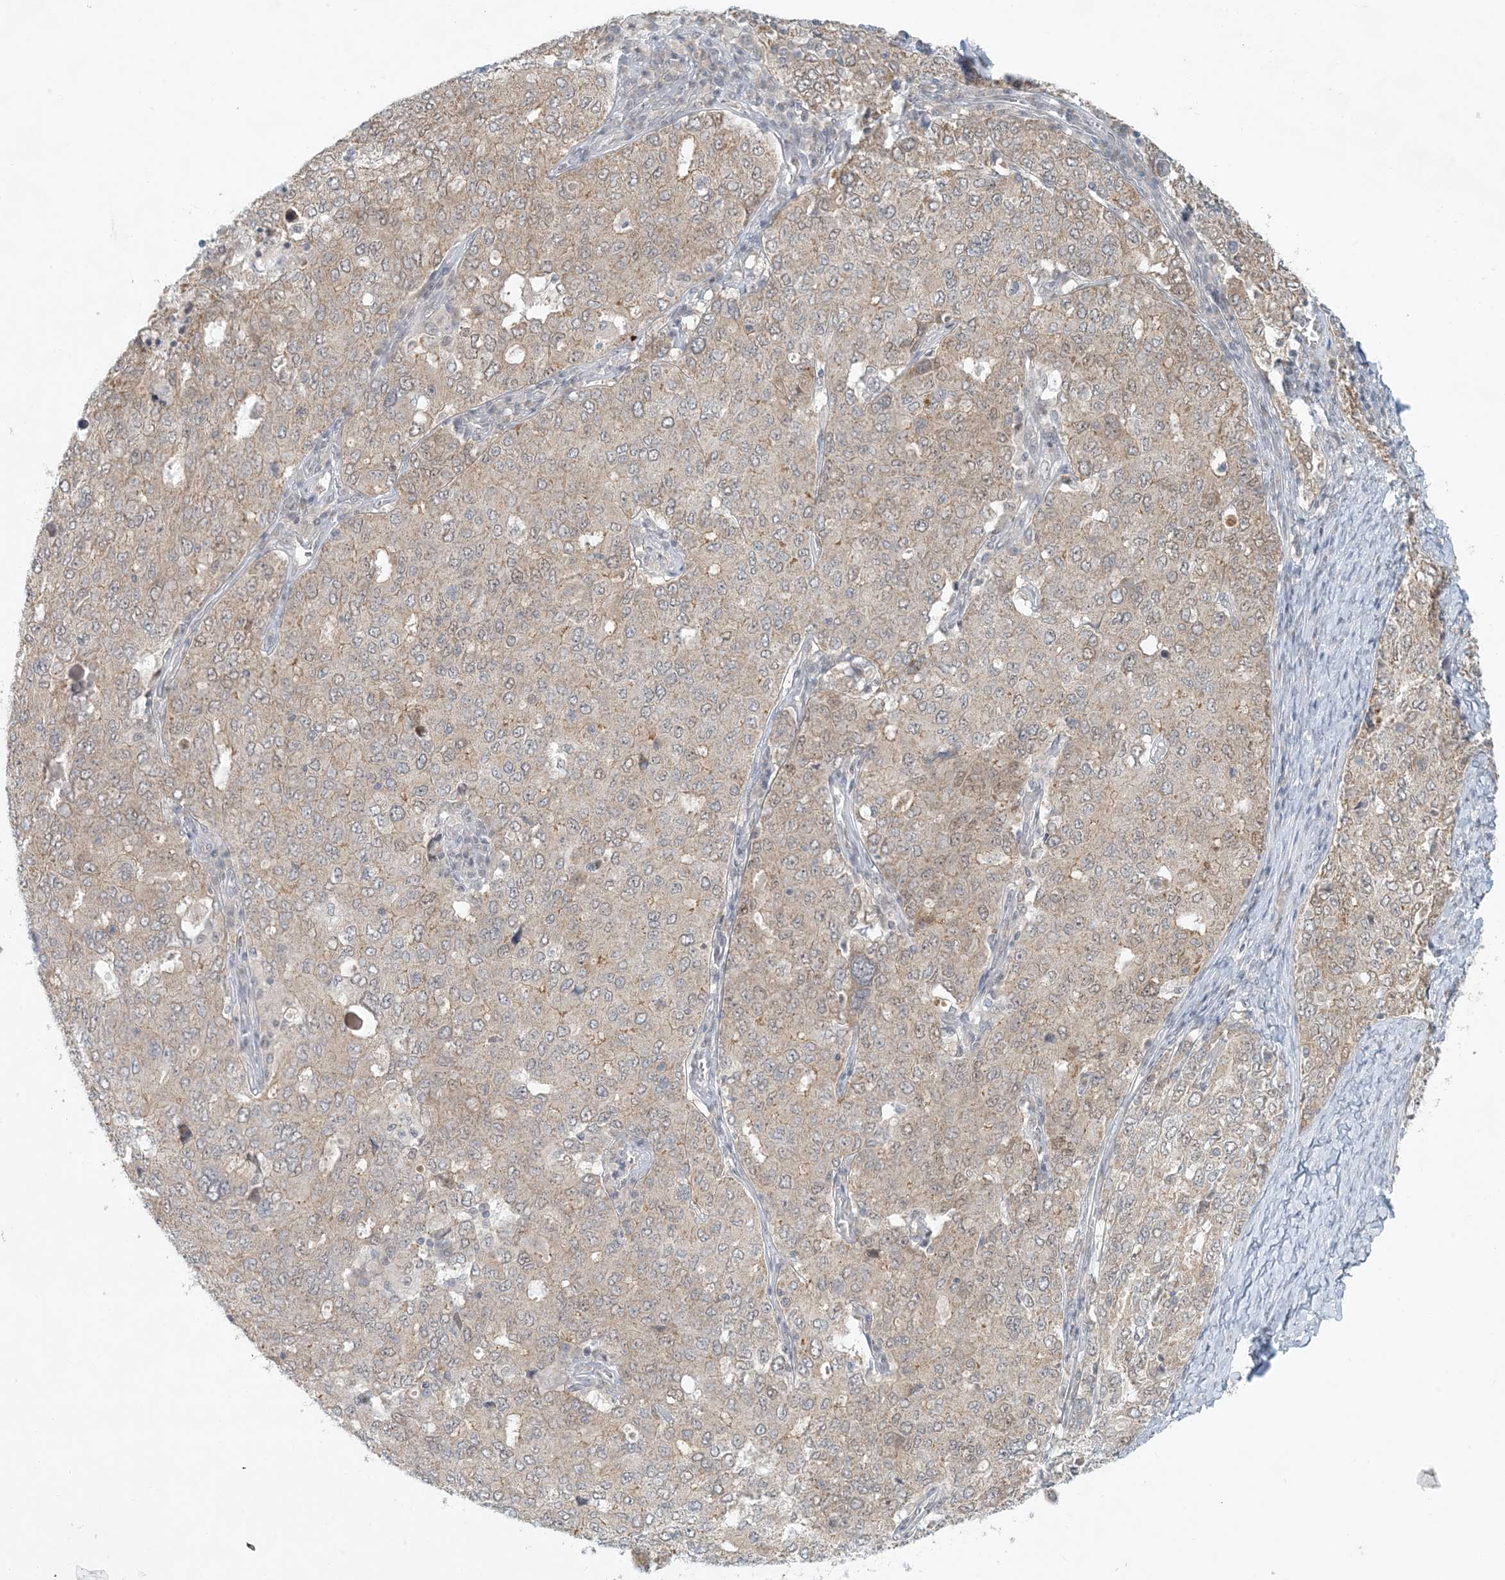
{"staining": {"intensity": "weak", "quantity": "25%-75%", "location": "cytoplasmic/membranous"}, "tissue": "ovarian cancer", "cell_type": "Tumor cells", "image_type": "cancer", "snomed": [{"axis": "morphology", "description": "Carcinoma, endometroid"}, {"axis": "topography", "description": "Ovary"}], "caption": "IHC staining of endometroid carcinoma (ovarian), which reveals low levels of weak cytoplasmic/membranous staining in about 25%-75% of tumor cells indicating weak cytoplasmic/membranous protein positivity. The staining was performed using DAB (3,3'-diaminobenzidine) (brown) for protein detection and nuclei were counterstained in hematoxylin (blue).", "gene": "OBI1", "patient": {"sex": "female", "age": 62}}